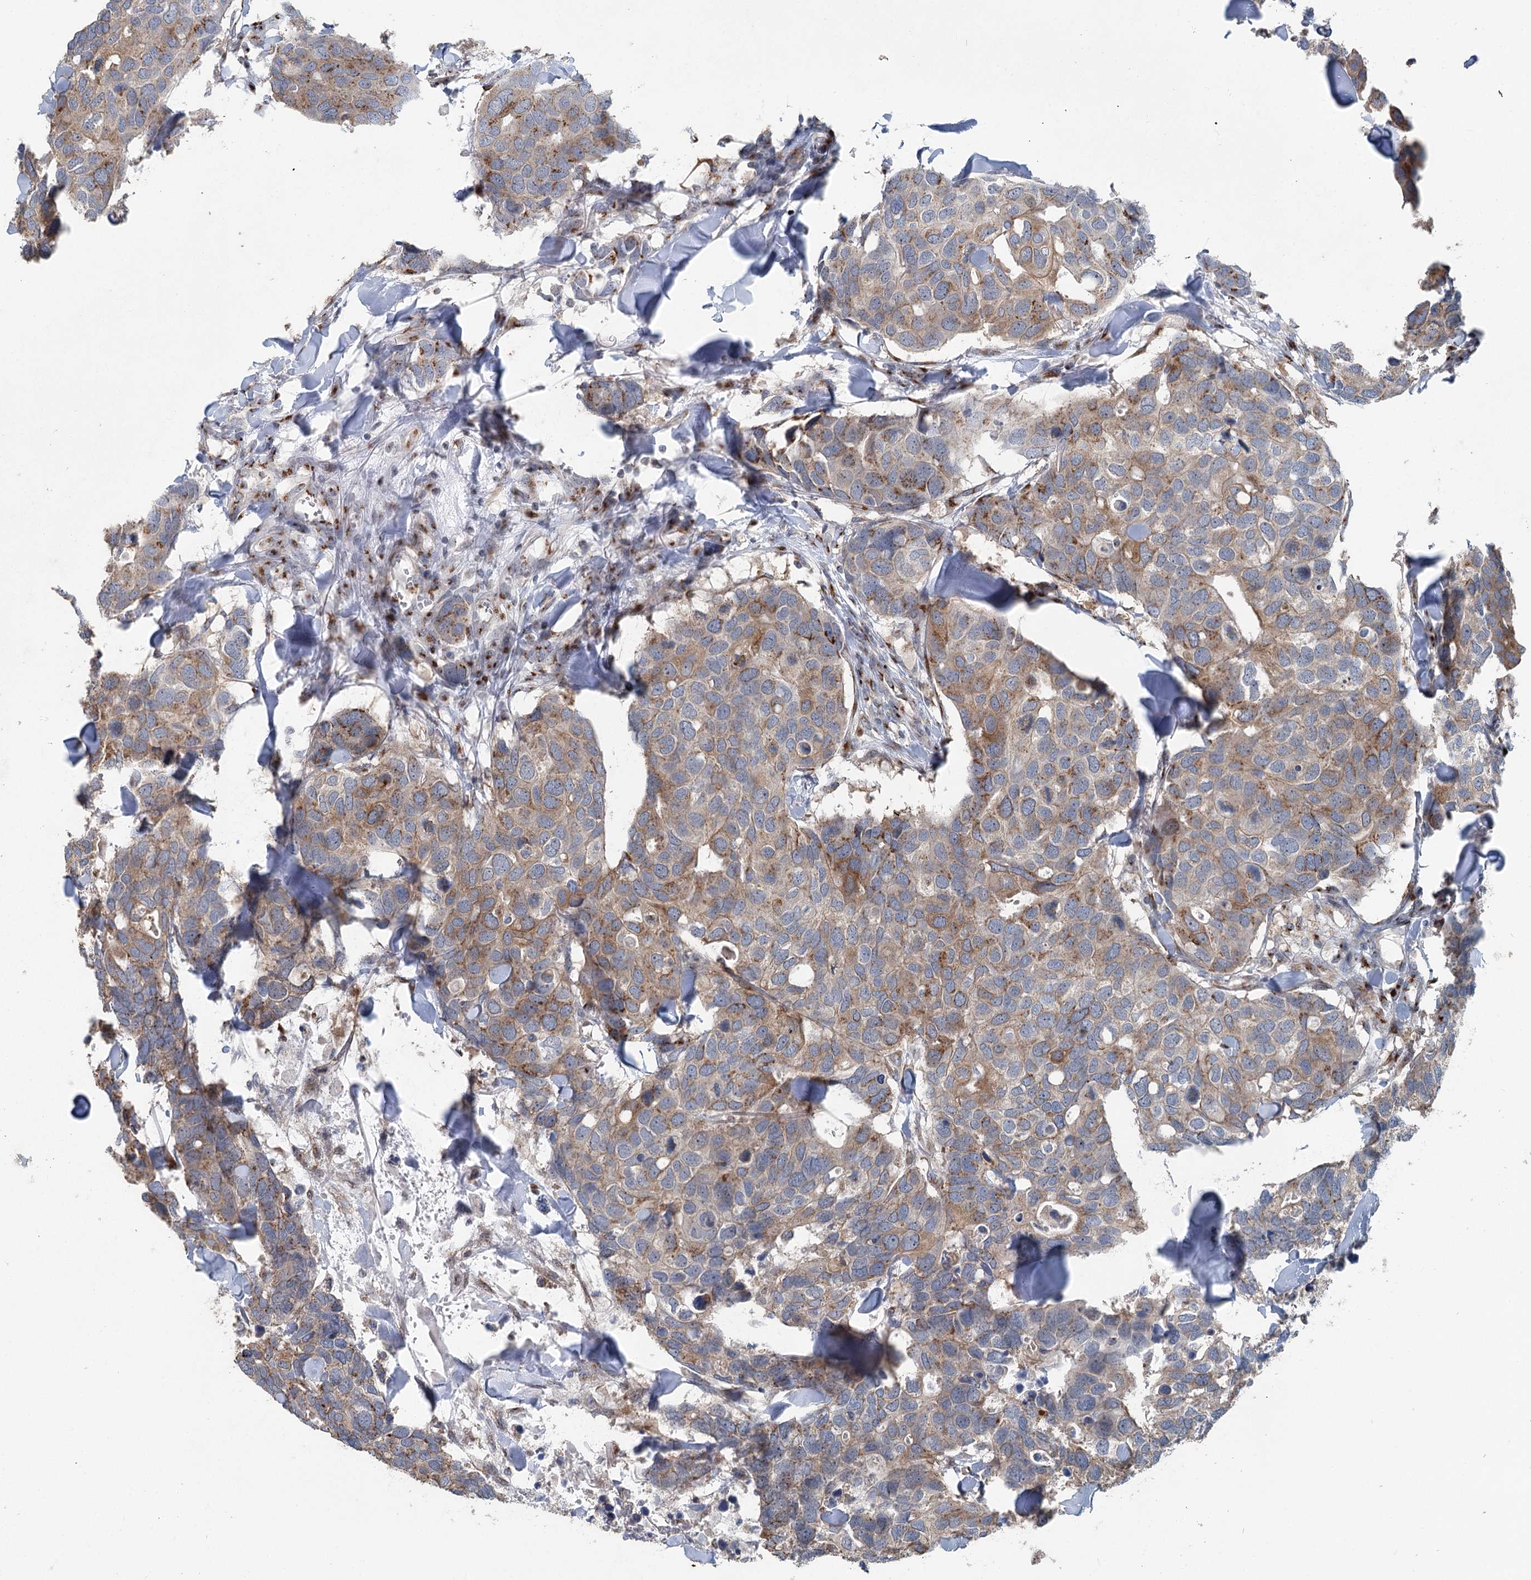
{"staining": {"intensity": "moderate", "quantity": "25%-75%", "location": "cytoplasmic/membranous"}, "tissue": "breast cancer", "cell_type": "Tumor cells", "image_type": "cancer", "snomed": [{"axis": "morphology", "description": "Duct carcinoma"}, {"axis": "topography", "description": "Breast"}], "caption": "Breast invasive ductal carcinoma stained for a protein (brown) demonstrates moderate cytoplasmic/membranous positive expression in approximately 25%-75% of tumor cells.", "gene": "ITIH5", "patient": {"sex": "female", "age": 83}}